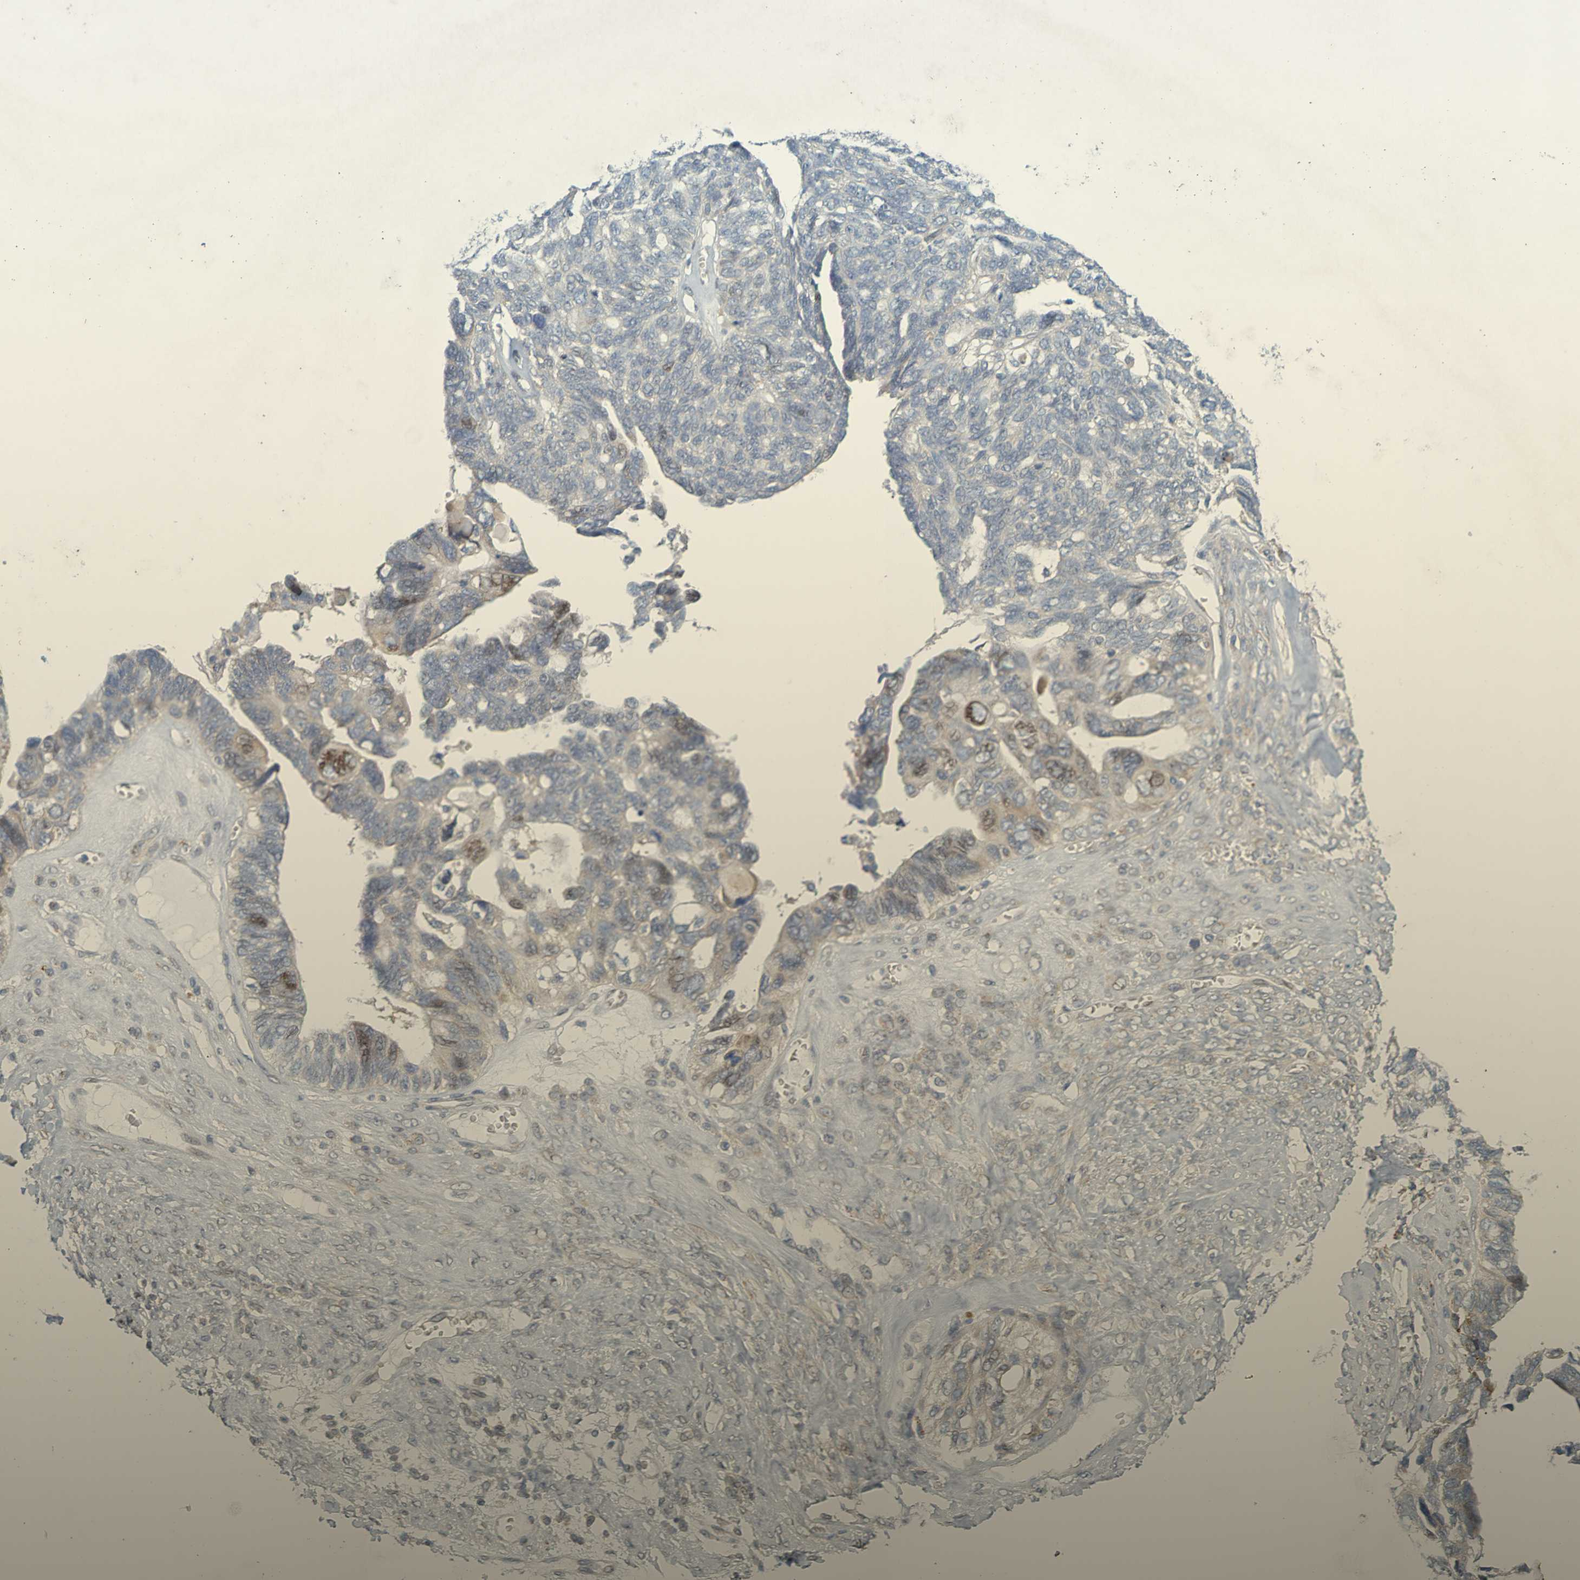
{"staining": {"intensity": "moderate", "quantity": "<25%", "location": "nuclear"}, "tissue": "ovarian cancer", "cell_type": "Tumor cells", "image_type": "cancer", "snomed": [{"axis": "morphology", "description": "Cystadenocarcinoma, serous, NOS"}, {"axis": "topography", "description": "Ovary"}], "caption": "High-magnification brightfield microscopy of ovarian cancer stained with DAB (brown) and counterstained with hematoxylin (blue). tumor cells exhibit moderate nuclear positivity is present in about<25% of cells.", "gene": "MAG", "patient": {"sex": "female", "age": 79}}